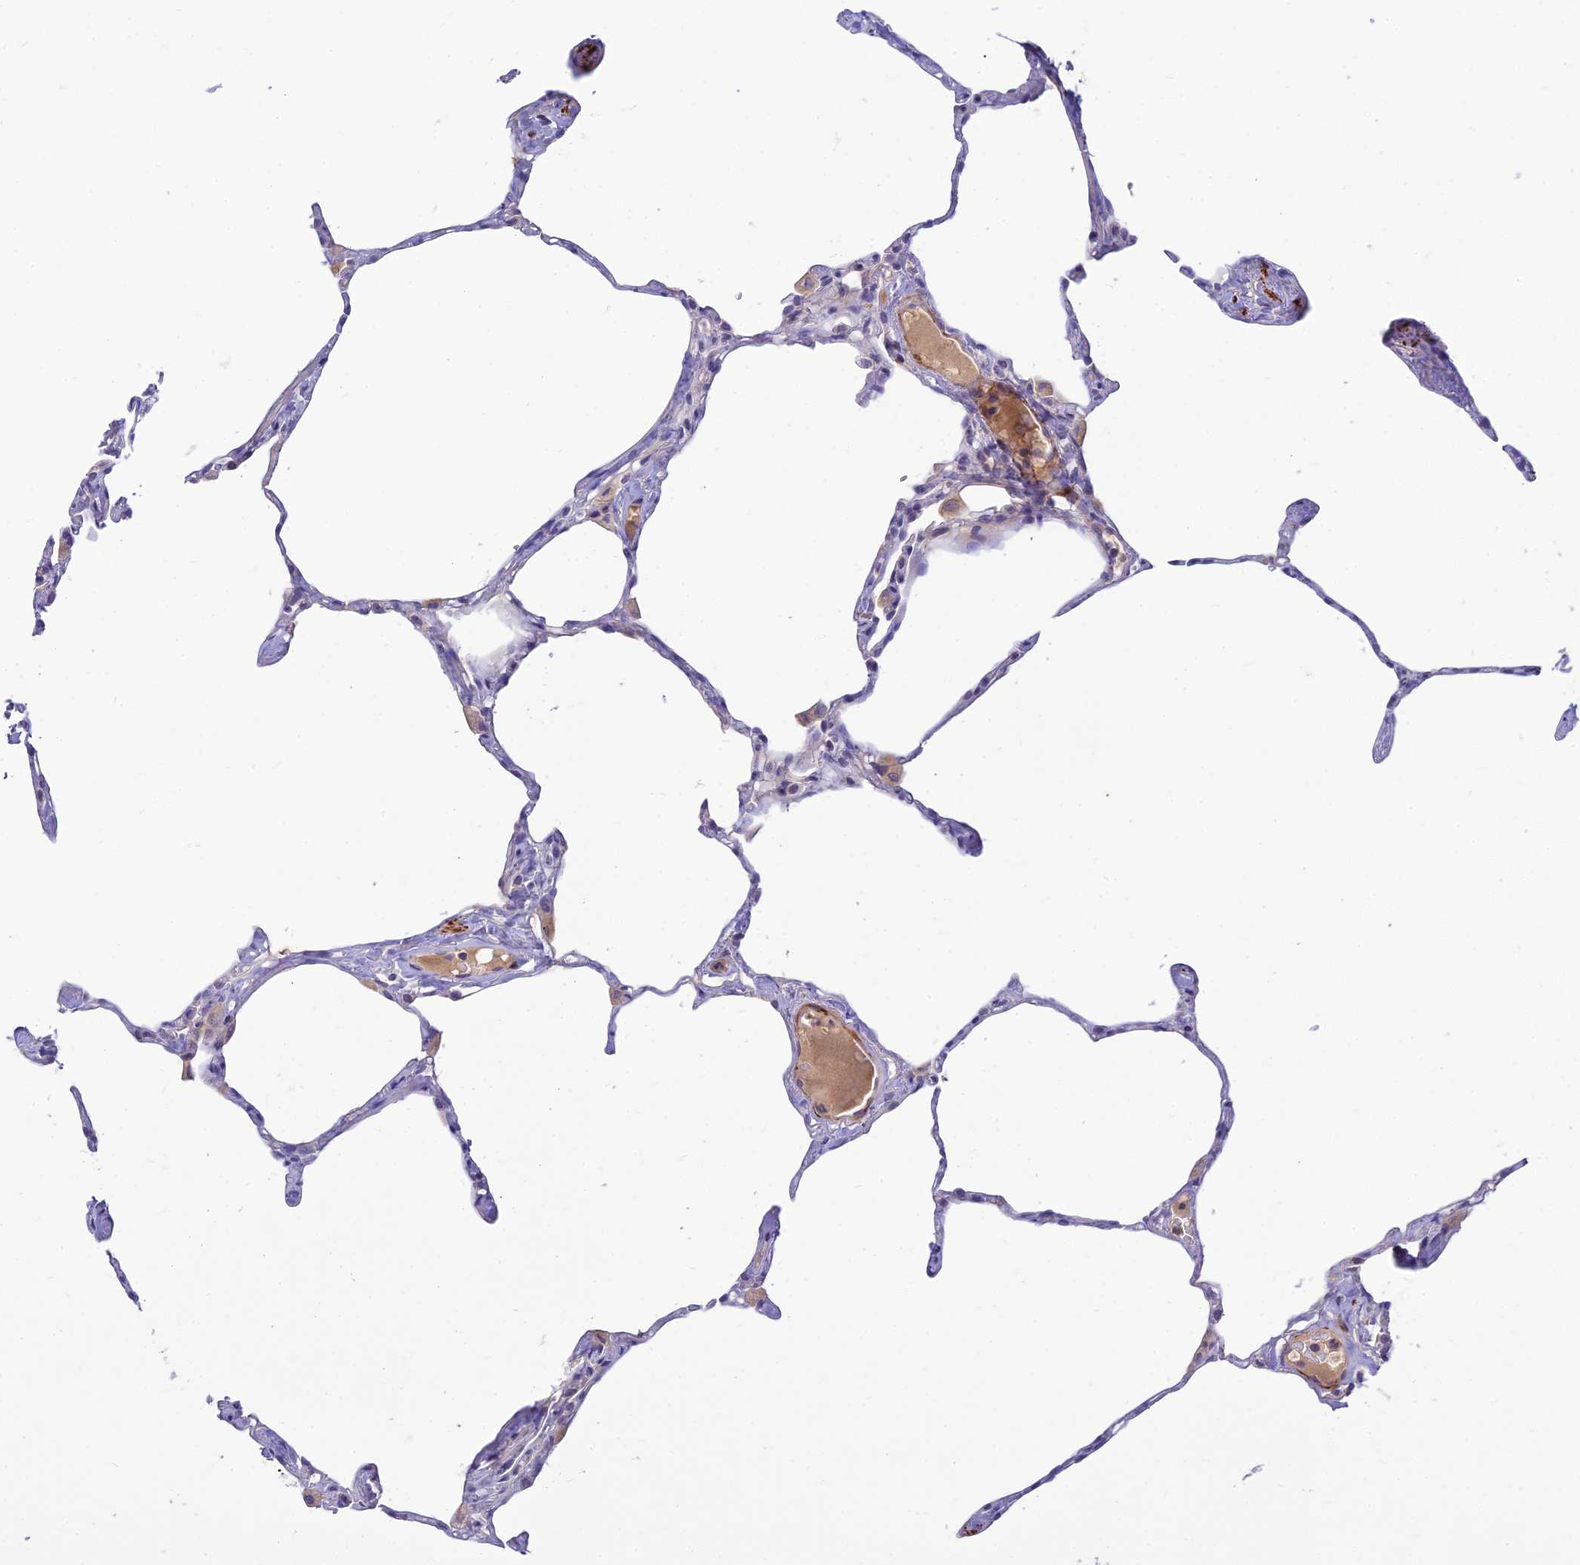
{"staining": {"intensity": "negative", "quantity": "none", "location": "none"}, "tissue": "lung", "cell_type": "Alveolar cells", "image_type": "normal", "snomed": [{"axis": "morphology", "description": "Normal tissue, NOS"}, {"axis": "topography", "description": "Lung"}], "caption": "This is an immunohistochemistry (IHC) micrograph of benign human lung. There is no positivity in alveolar cells.", "gene": "CLIP4", "patient": {"sex": "male", "age": 65}}